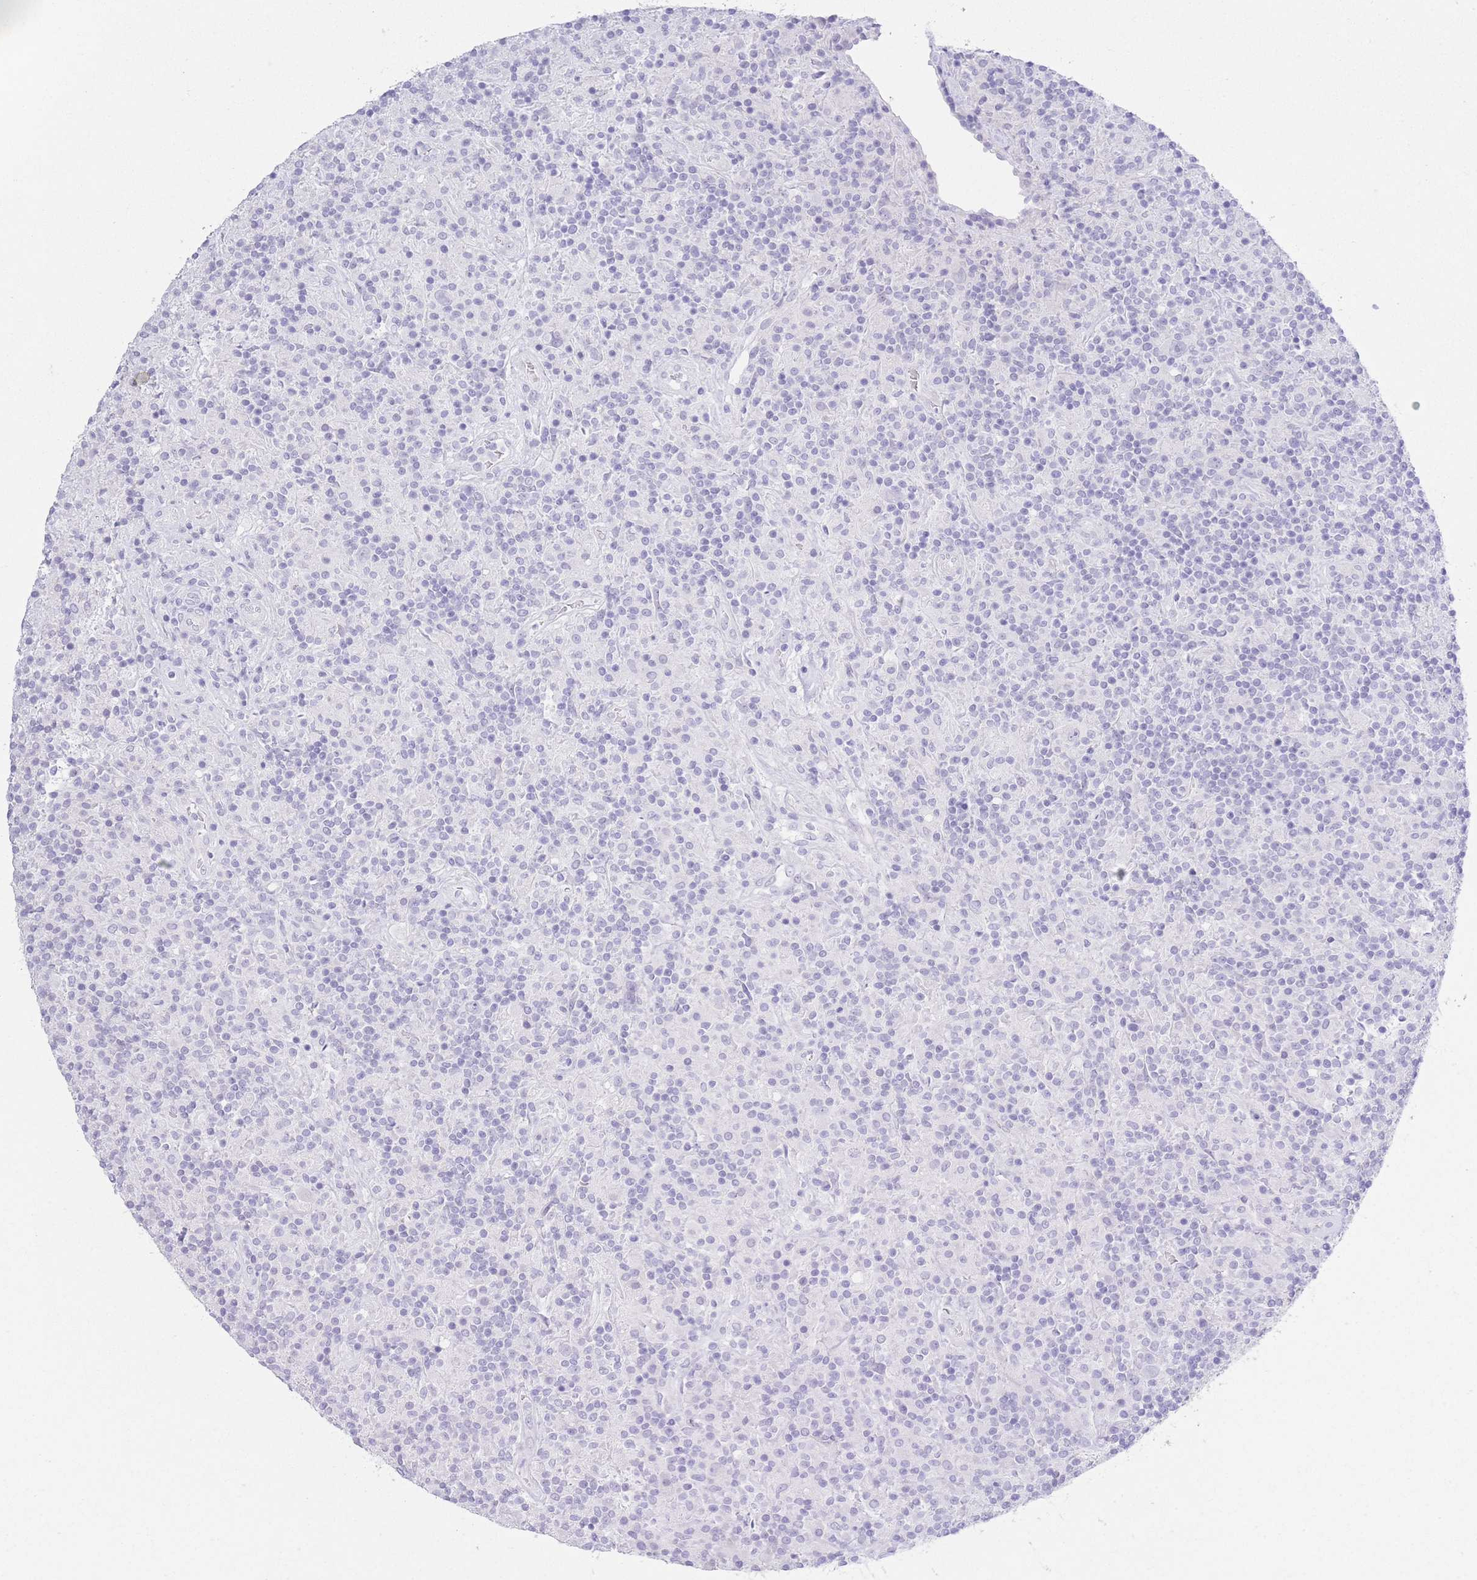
{"staining": {"intensity": "negative", "quantity": "none", "location": "none"}, "tissue": "lymphoma", "cell_type": "Tumor cells", "image_type": "cancer", "snomed": [{"axis": "morphology", "description": "Hodgkin's disease, NOS"}, {"axis": "topography", "description": "Lymph node"}], "caption": "IHC of human lymphoma reveals no positivity in tumor cells.", "gene": "PKLR", "patient": {"sex": "male", "age": 70}}